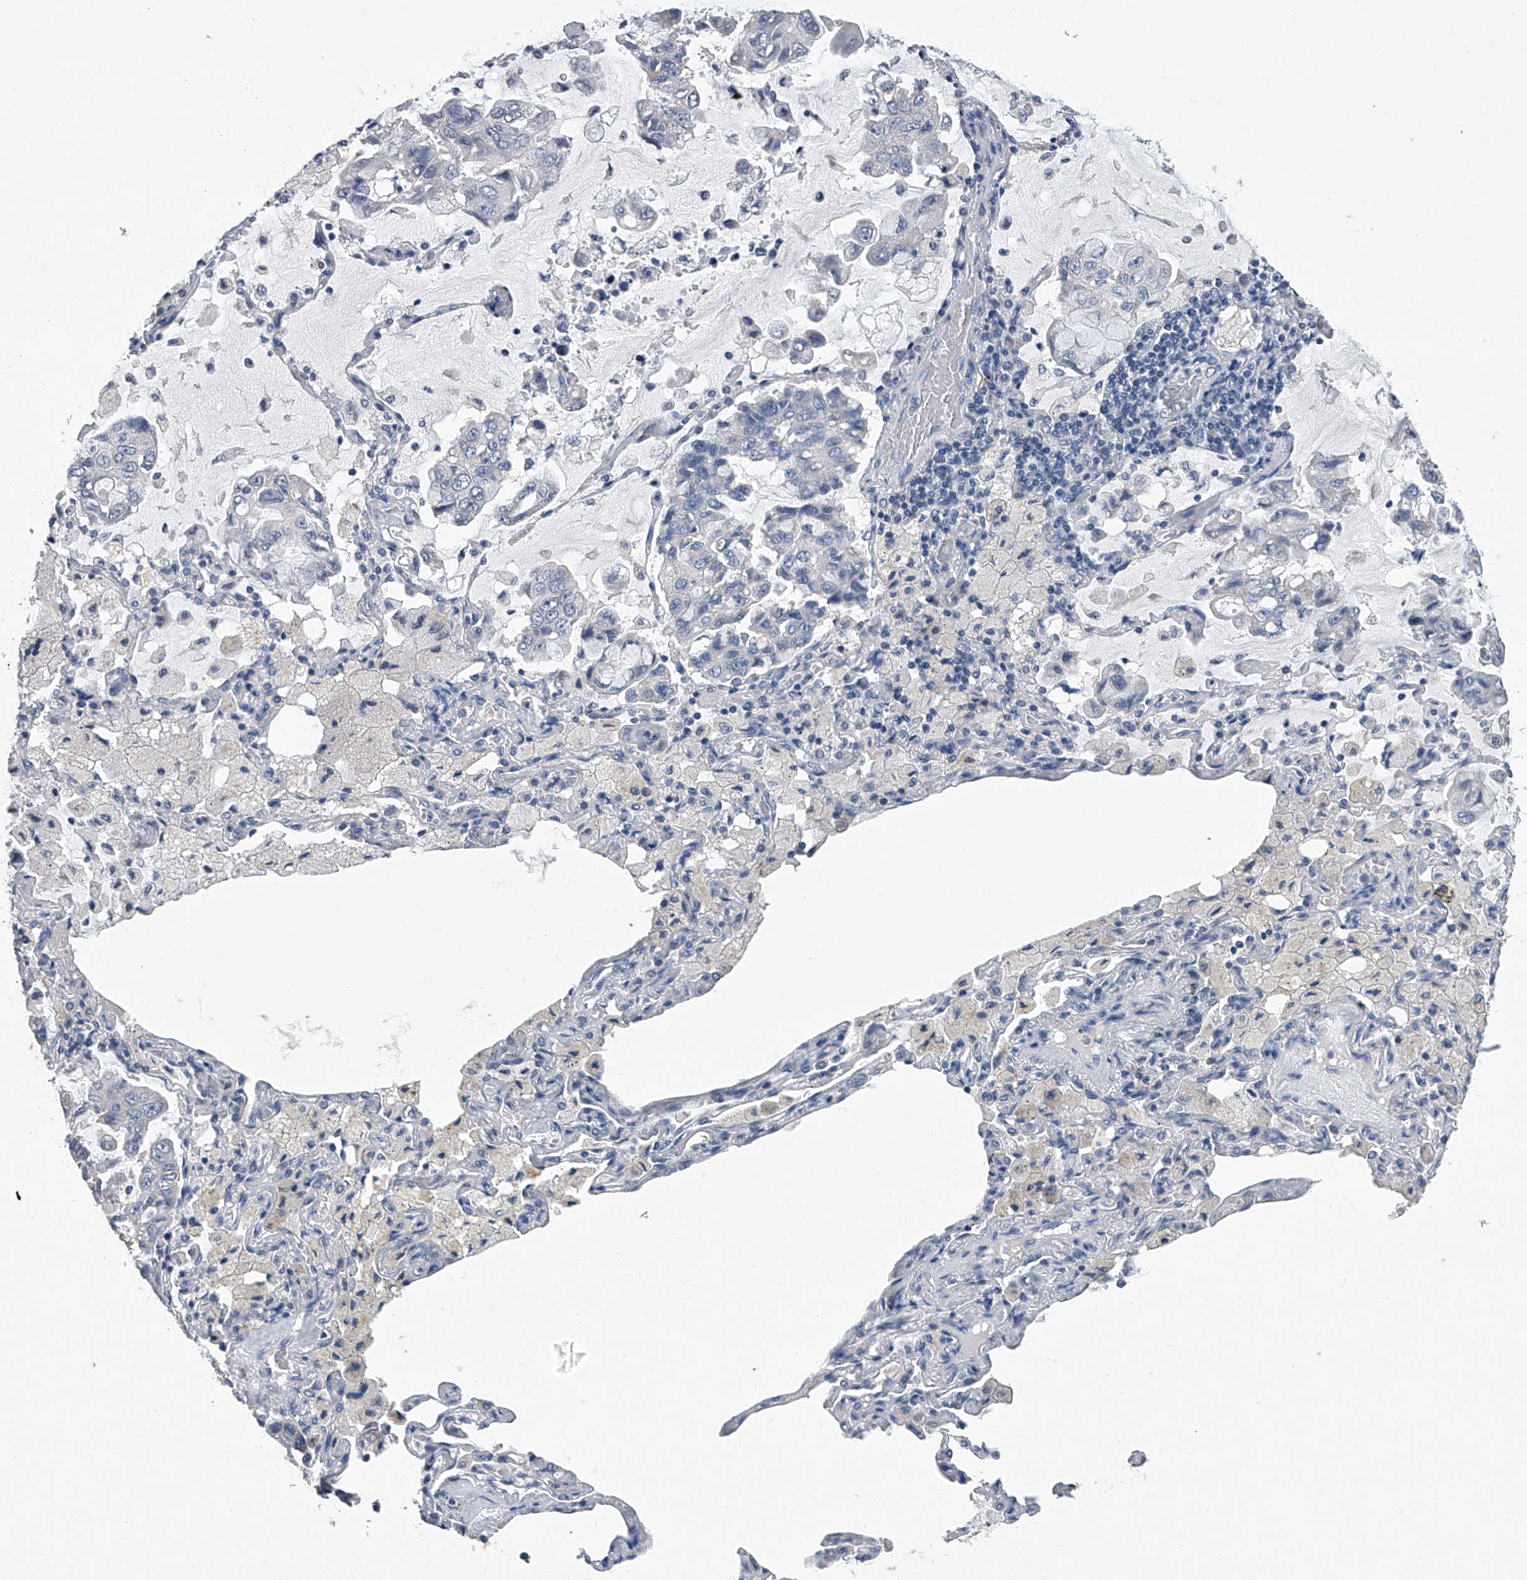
{"staining": {"intensity": "negative", "quantity": "none", "location": "none"}, "tissue": "lung cancer", "cell_type": "Tumor cells", "image_type": "cancer", "snomed": [{"axis": "morphology", "description": "Adenocarcinoma, NOS"}, {"axis": "topography", "description": "Lung"}], "caption": "High power microscopy micrograph of an immunohistochemistry micrograph of lung adenocarcinoma, revealing no significant positivity in tumor cells.", "gene": "RNF5", "patient": {"sex": "male", "age": 64}}